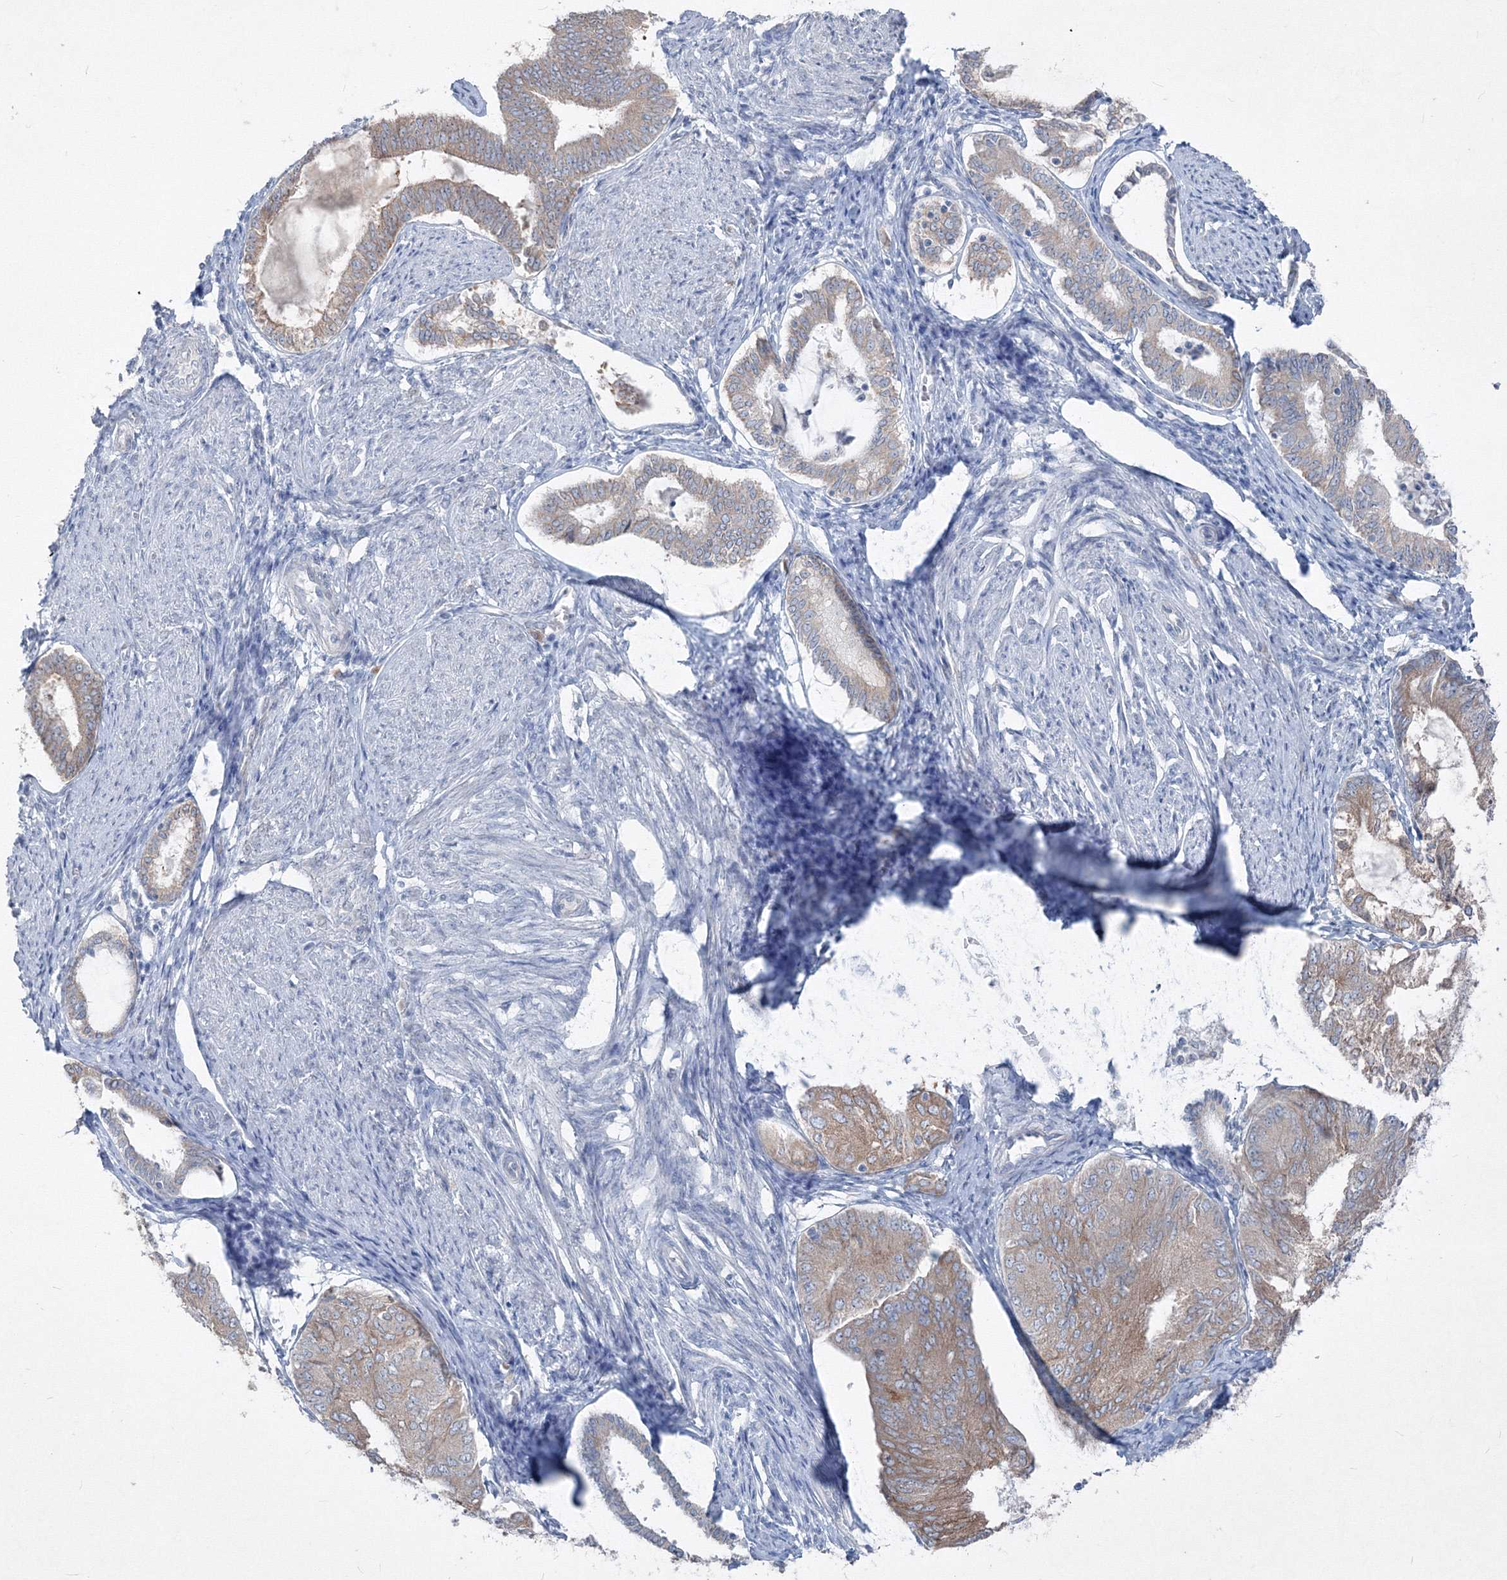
{"staining": {"intensity": "weak", "quantity": "25%-75%", "location": "cytoplasmic/membranous"}, "tissue": "endometrial cancer", "cell_type": "Tumor cells", "image_type": "cancer", "snomed": [{"axis": "morphology", "description": "Adenocarcinoma, NOS"}, {"axis": "topography", "description": "Endometrium"}], "caption": "Tumor cells display low levels of weak cytoplasmic/membranous expression in about 25%-75% of cells in human endometrial cancer (adenocarcinoma). Ihc stains the protein in brown and the nuclei are stained blue.", "gene": "IFNAR1", "patient": {"sex": "female", "age": 81}}